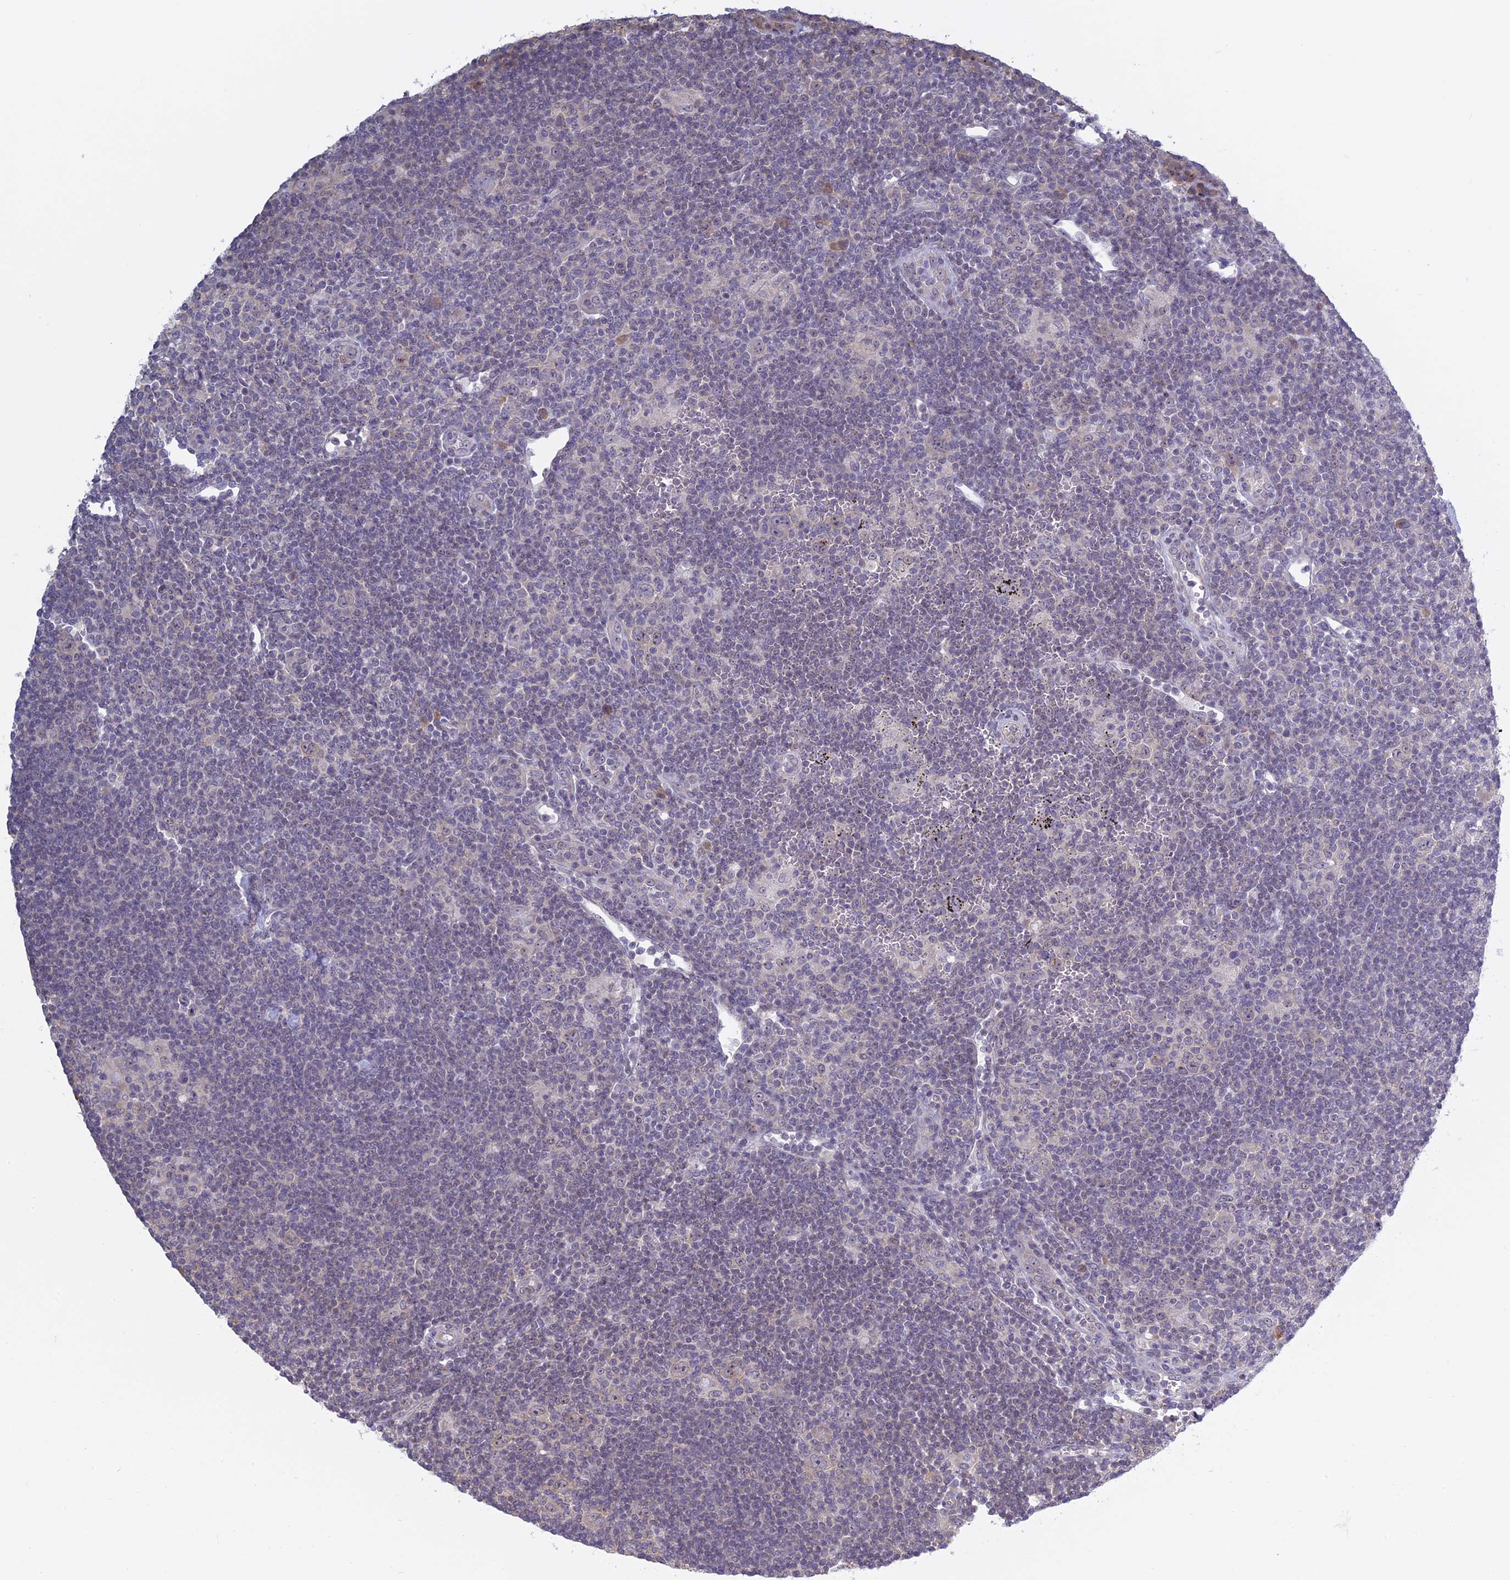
{"staining": {"intensity": "negative", "quantity": "none", "location": "none"}, "tissue": "lymphoma", "cell_type": "Tumor cells", "image_type": "cancer", "snomed": [{"axis": "morphology", "description": "Hodgkin's disease, NOS"}, {"axis": "topography", "description": "Lymph node"}], "caption": "IHC image of neoplastic tissue: lymphoma stained with DAB (3,3'-diaminobenzidine) reveals no significant protein positivity in tumor cells.", "gene": "RPS19BP1", "patient": {"sex": "female", "age": 57}}